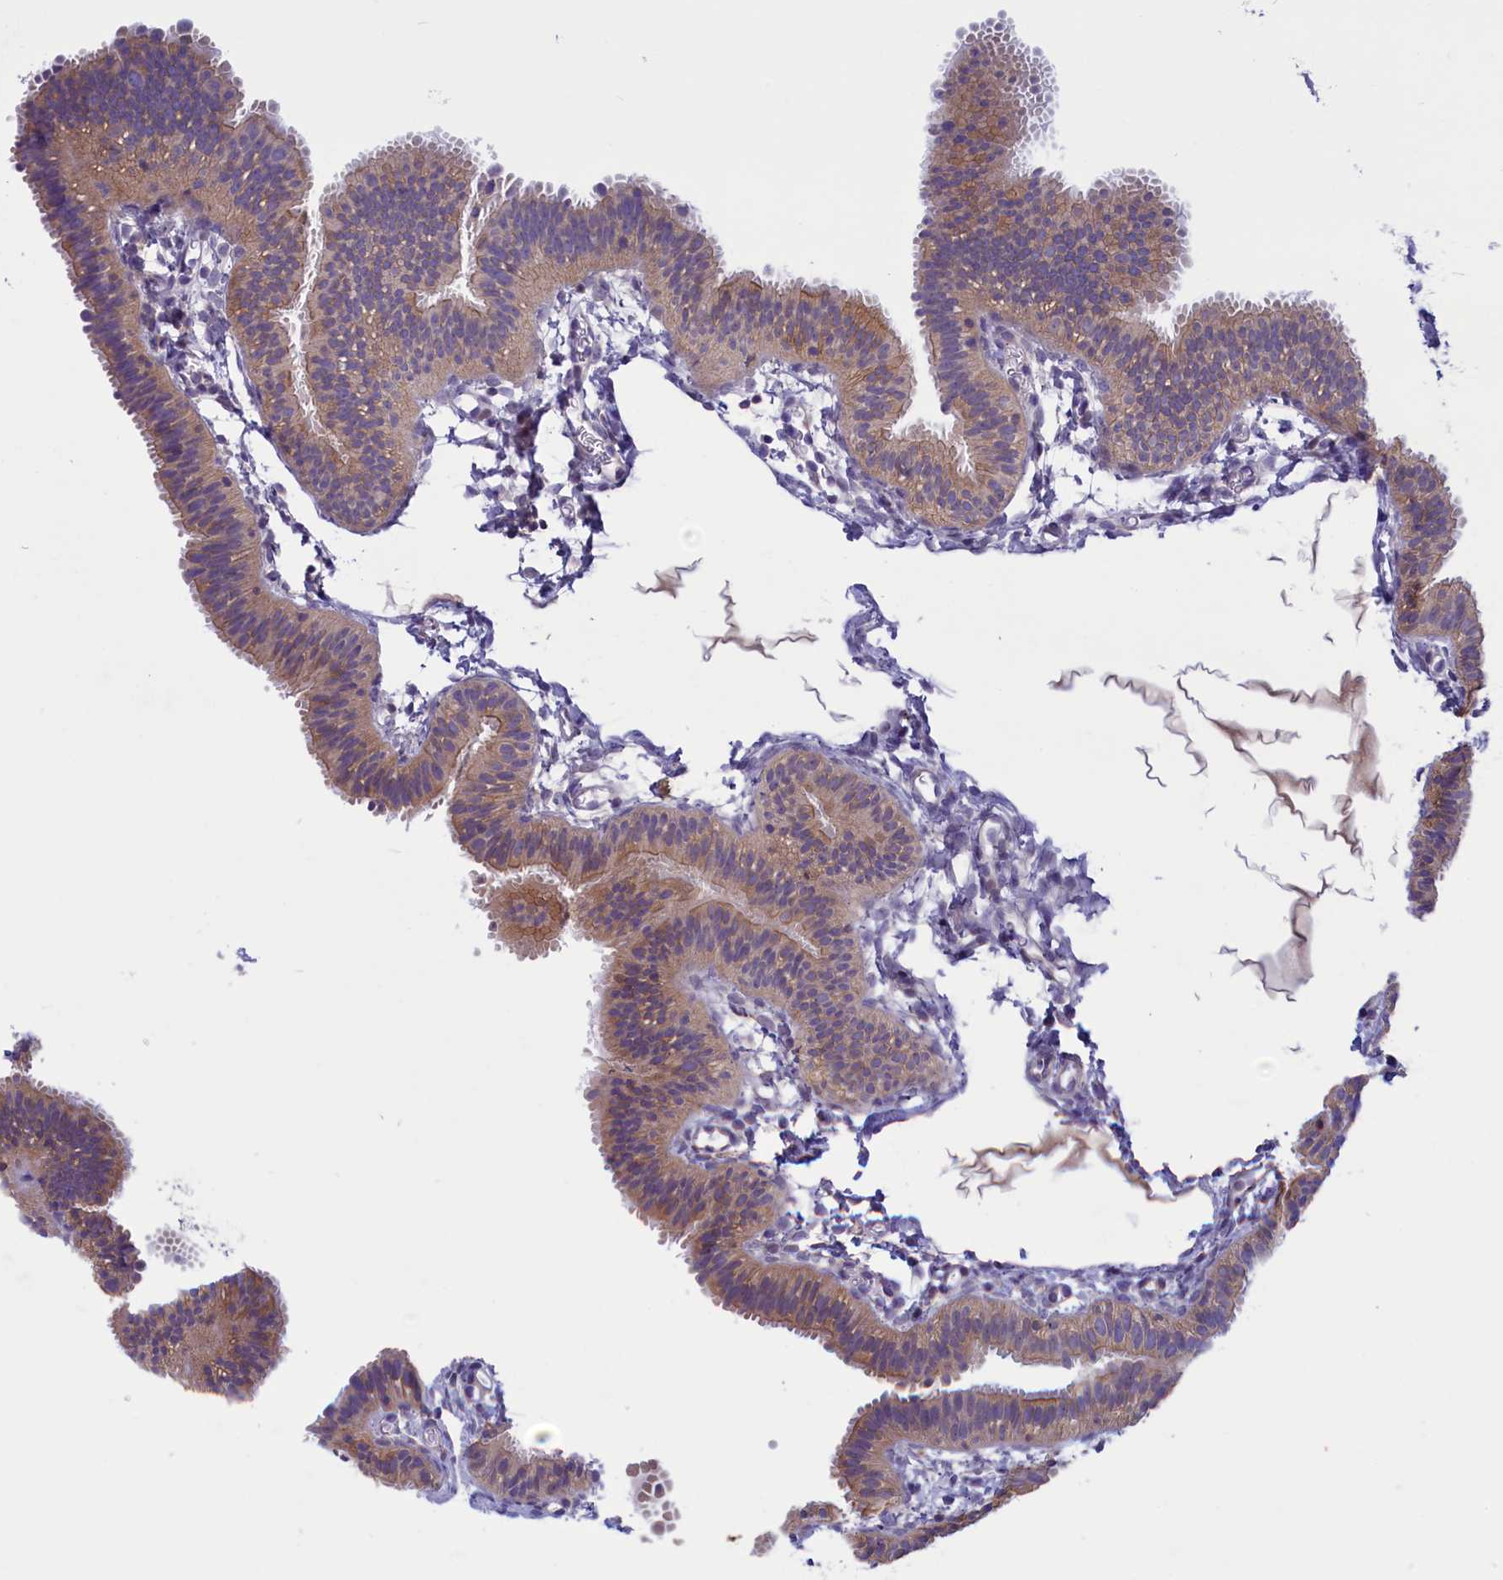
{"staining": {"intensity": "weak", "quantity": ">75%", "location": "cytoplasmic/membranous"}, "tissue": "fallopian tube", "cell_type": "Glandular cells", "image_type": "normal", "snomed": [{"axis": "morphology", "description": "Normal tissue, NOS"}, {"axis": "topography", "description": "Fallopian tube"}], "caption": "DAB (3,3'-diaminobenzidine) immunohistochemical staining of unremarkable fallopian tube demonstrates weak cytoplasmic/membranous protein positivity in approximately >75% of glandular cells.", "gene": "CORO2A", "patient": {"sex": "female", "age": 35}}